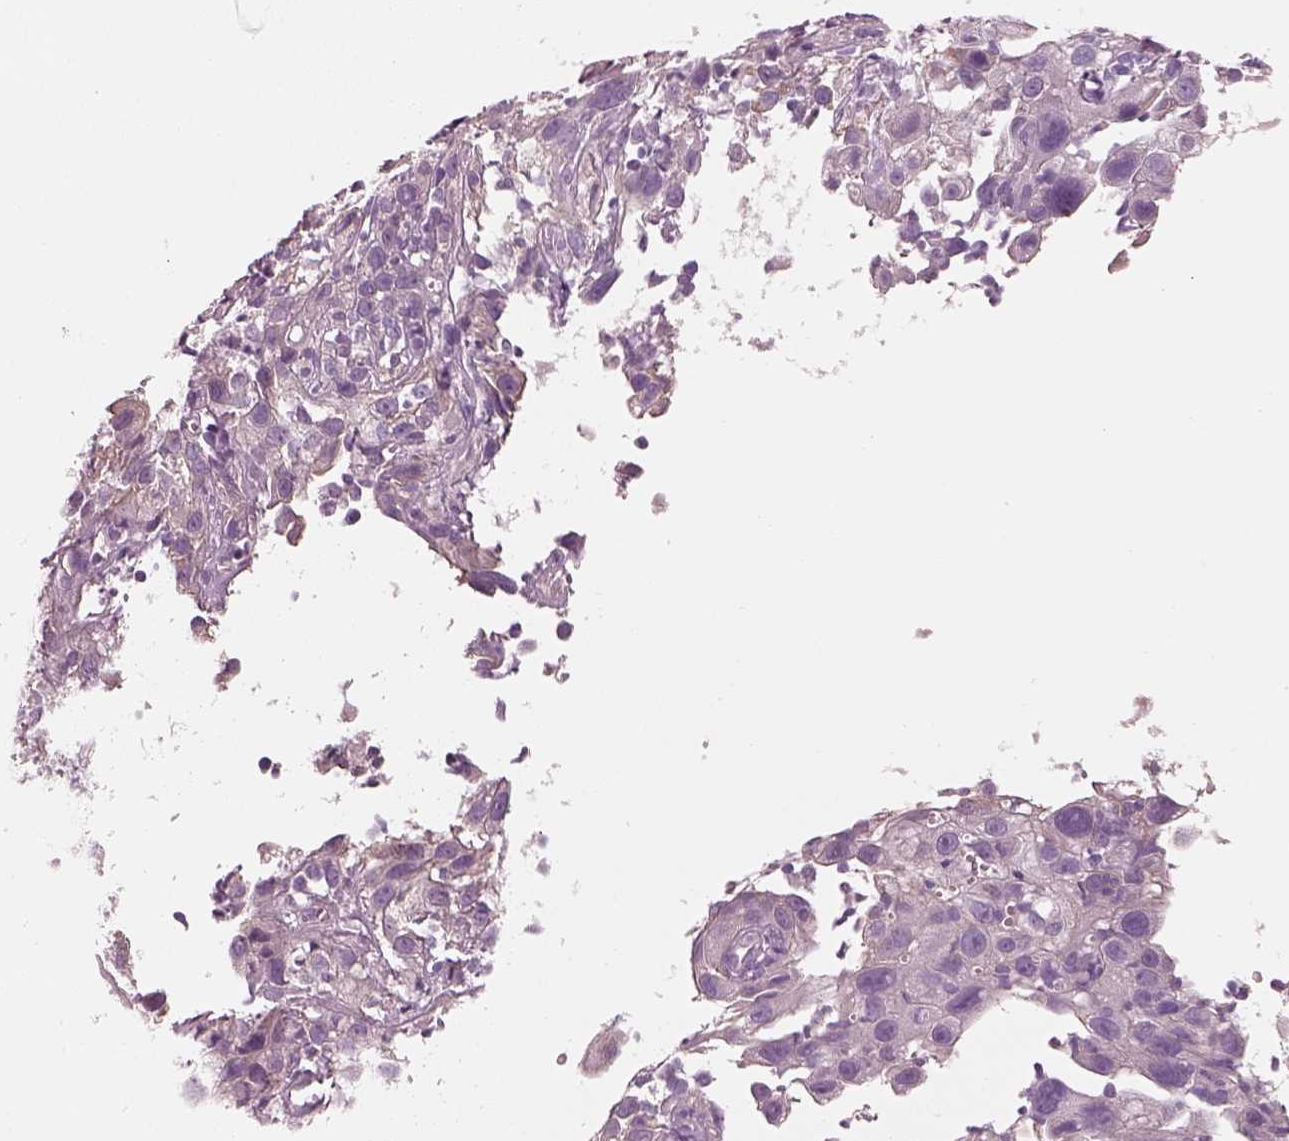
{"staining": {"intensity": "negative", "quantity": "none", "location": "none"}, "tissue": "cervical cancer", "cell_type": "Tumor cells", "image_type": "cancer", "snomed": [{"axis": "morphology", "description": "Squamous cell carcinoma, NOS"}, {"axis": "topography", "description": "Cervix"}], "caption": "There is no significant staining in tumor cells of cervical cancer (squamous cell carcinoma).", "gene": "IGLL1", "patient": {"sex": "female", "age": 37}}